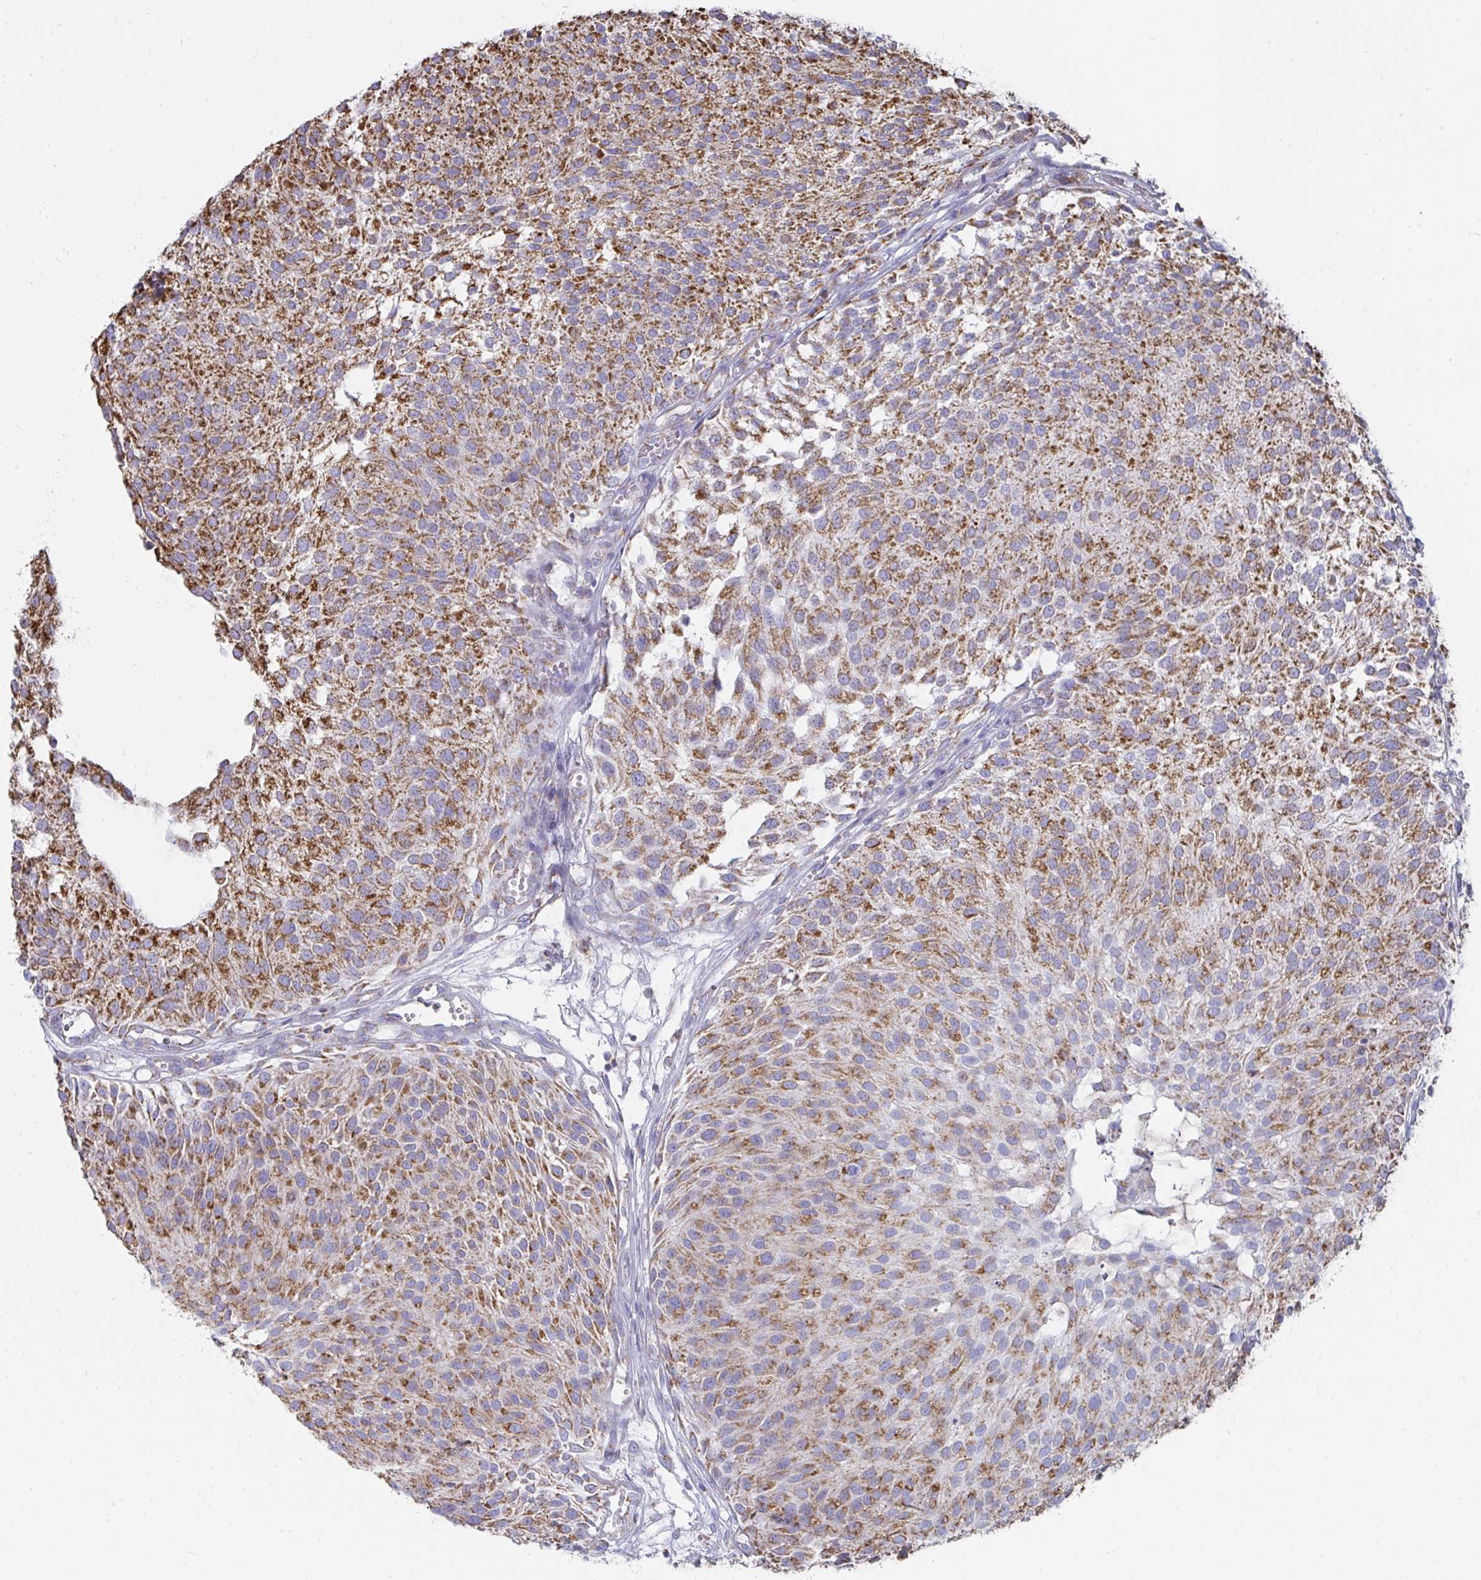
{"staining": {"intensity": "strong", "quantity": ">75%", "location": "cytoplasmic/membranous"}, "tissue": "urothelial cancer", "cell_type": "Tumor cells", "image_type": "cancer", "snomed": [{"axis": "morphology", "description": "Urothelial carcinoma, NOS"}, {"axis": "topography", "description": "Urinary bladder"}], "caption": "A brown stain labels strong cytoplasmic/membranous expression of a protein in human transitional cell carcinoma tumor cells.", "gene": "AIFM1", "patient": {"sex": "male", "age": 84}}